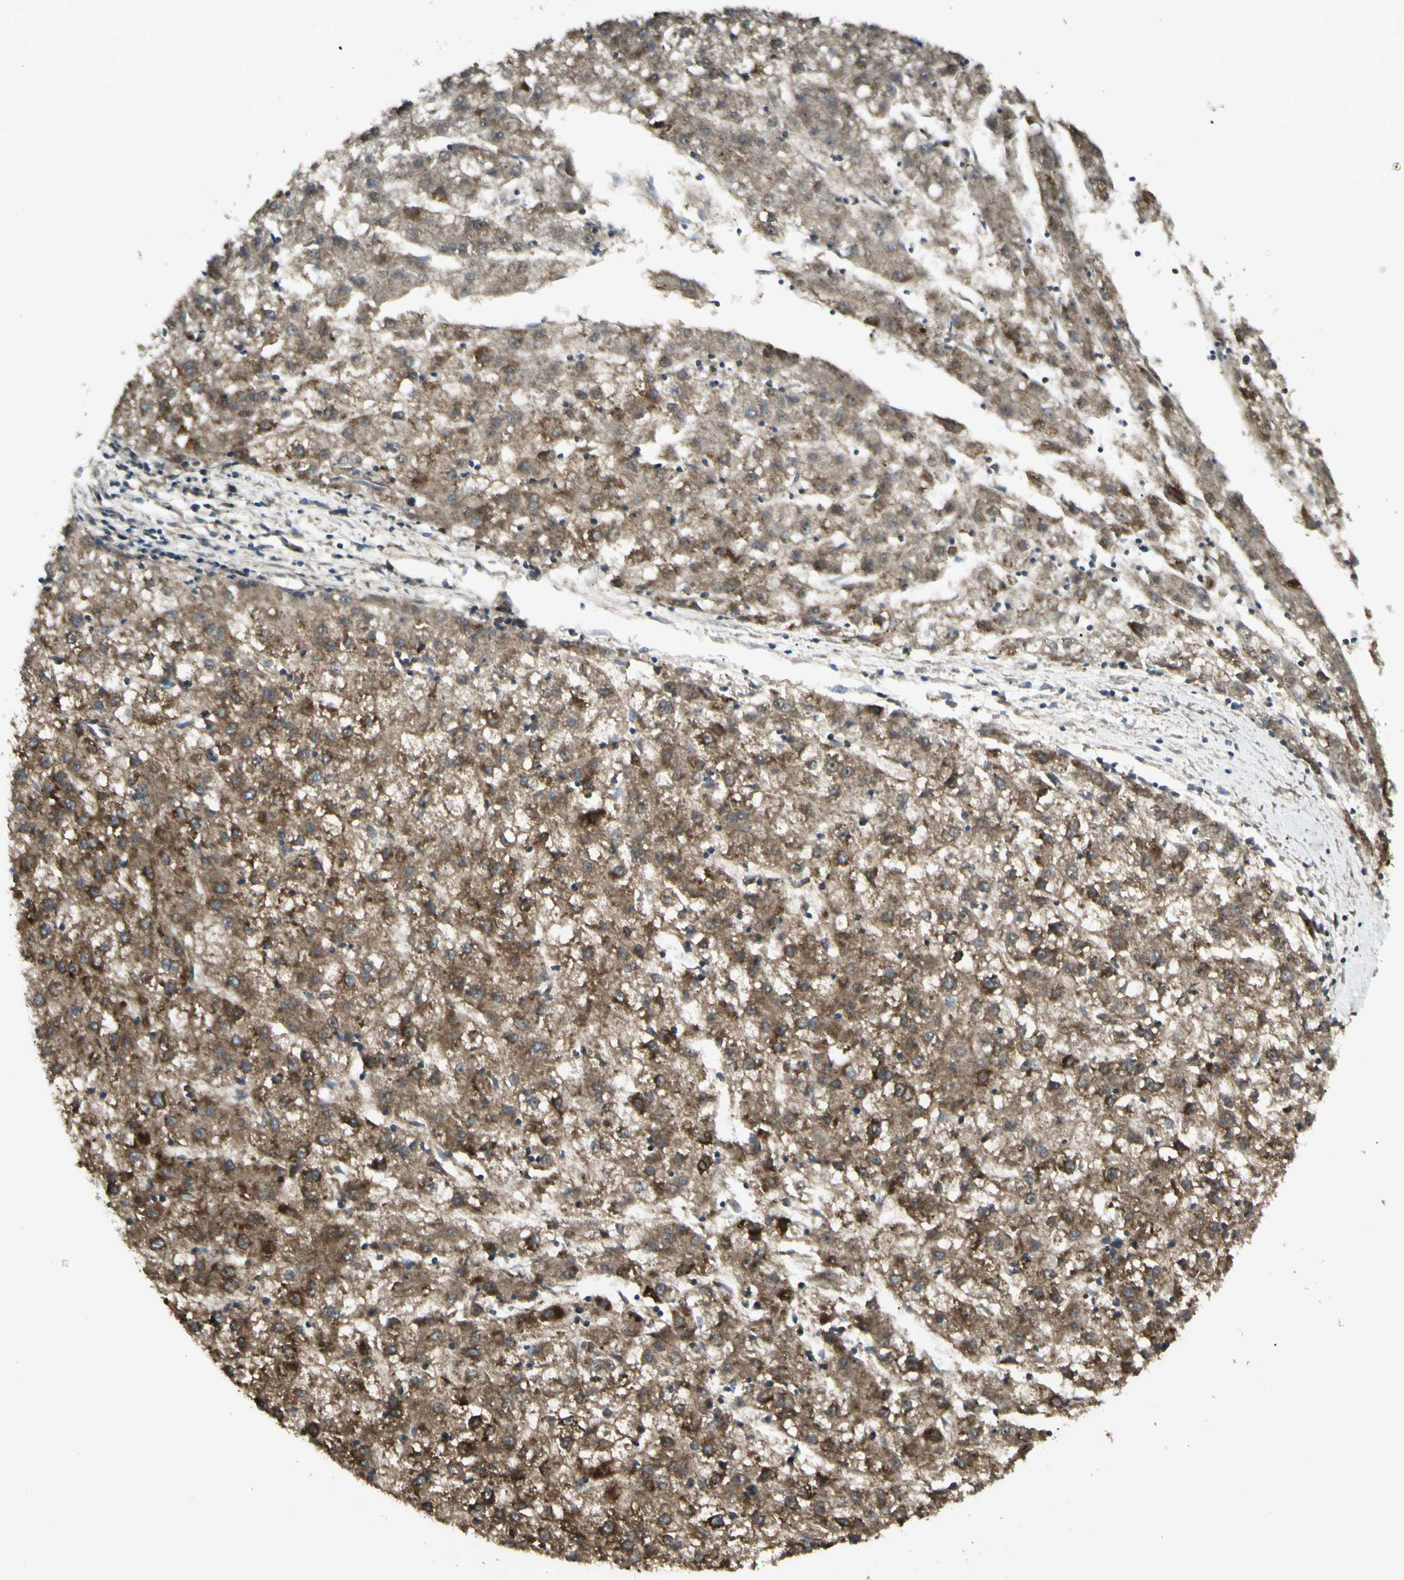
{"staining": {"intensity": "moderate", "quantity": ">75%", "location": "cytoplasmic/membranous"}, "tissue": "liver cancer", "cell_type": "Tumor cells", "image_type": "cancer", "snomed": [{"axis": "morphology", "description": "Carcinoma, Hepatocellular, NOS"}, {"axis": "topography", "description": "Liver"}], "caption": "A photomicrograph of liver hepatocellular carcinoma stained for a protein reveals moderate cytoplasmic/membranous brown staining in tumor cells. The staining was performed using DAB, with brown indicating positive protein expression. Nuclei are stained blue with hematoxylin.", "gene": "CYB5R1", "patient": {"sex": "male", "age": 72}}